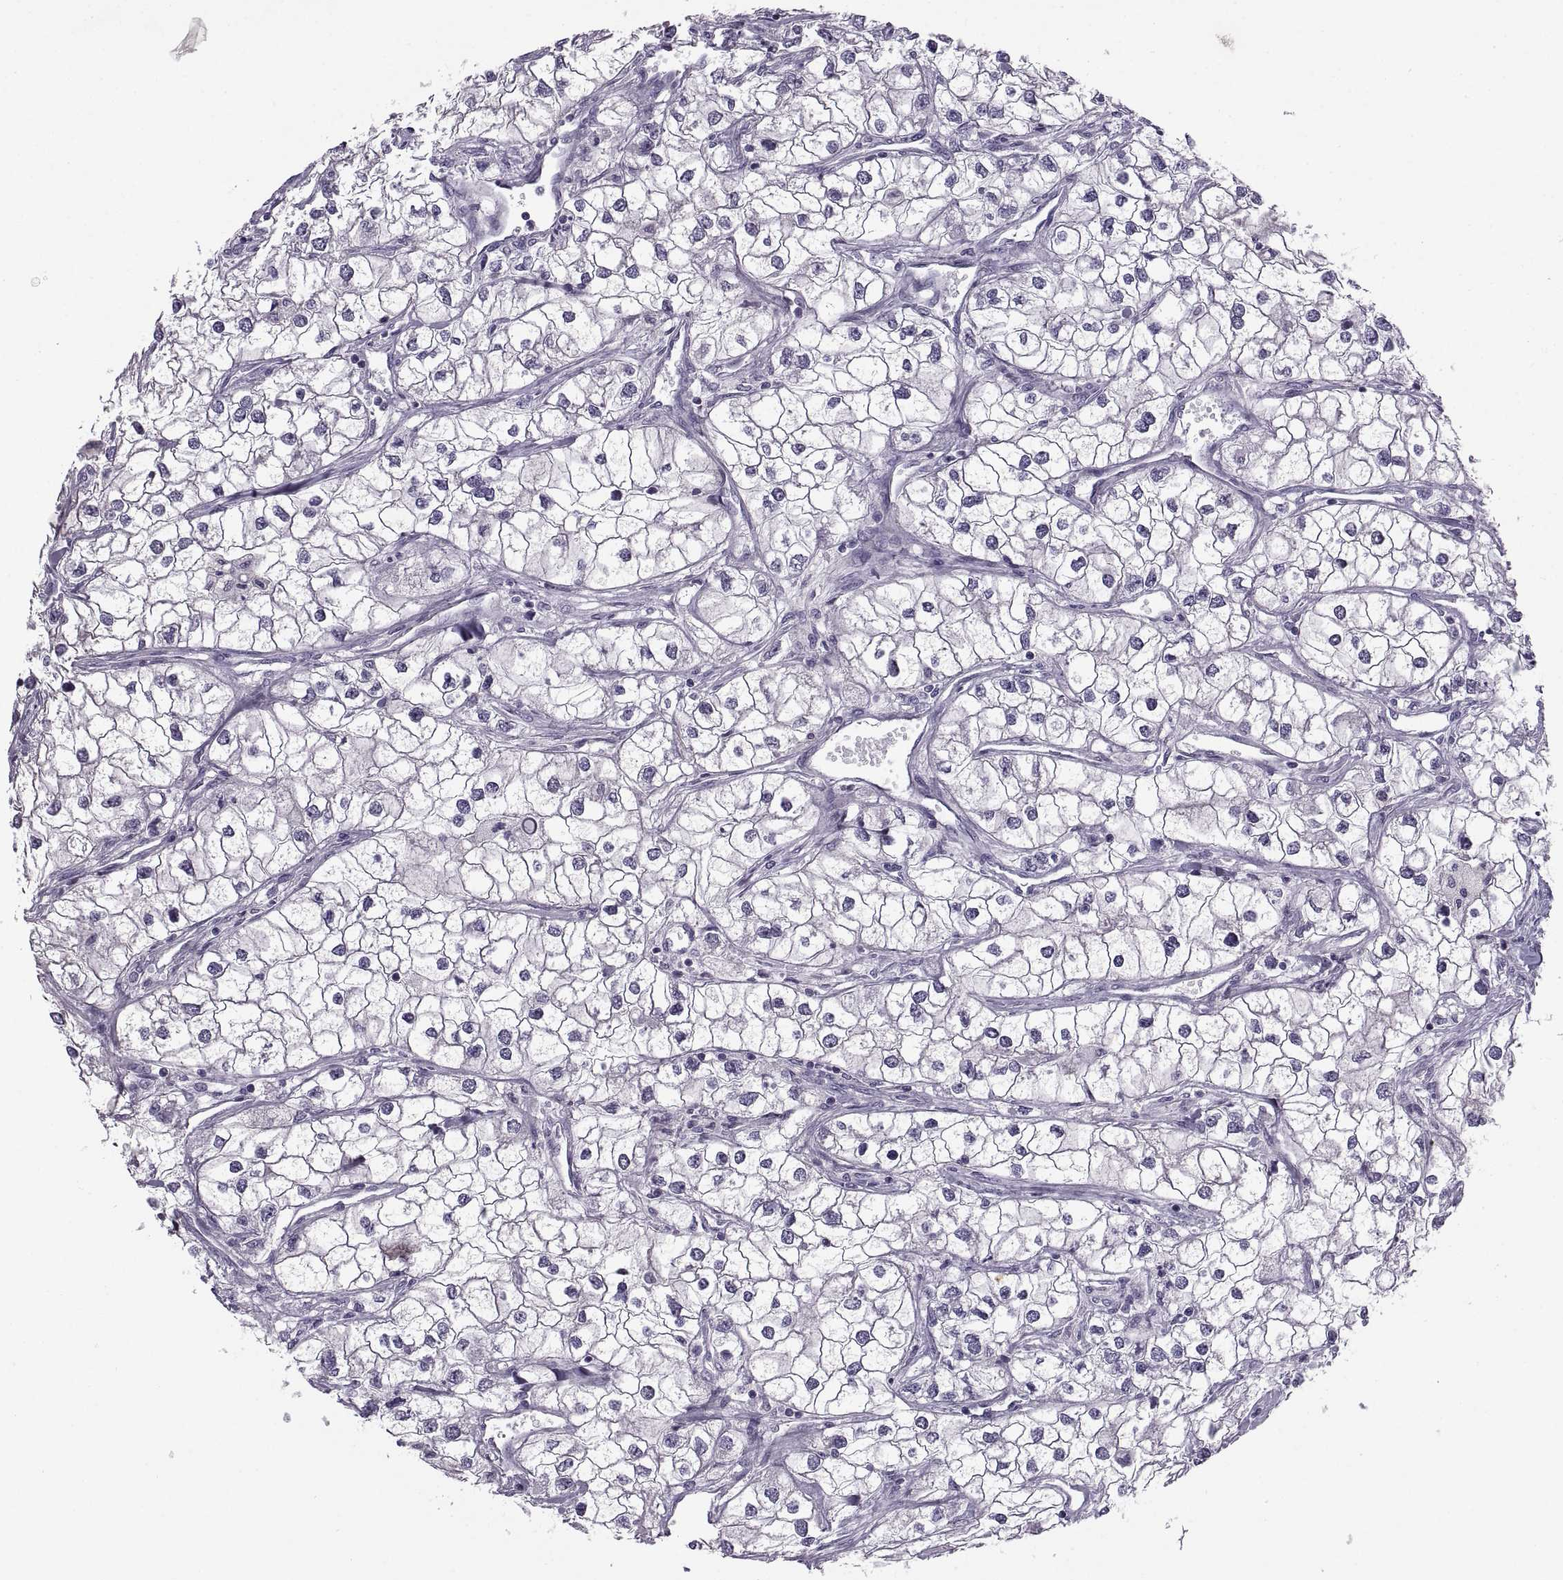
{"staining": {"intensity": "negative", "quantity": "none", "location": "none"}, "tissue": "renal cancer", "cell_type": "Tumor cells", "image_type": "cancer", "snomed": [{"axis": "morphology", "description": "Adenocarcinoma, NOS"}, {"axis": "topography", "description": "Kidney"}], "caption": "IHC image of renal cancer stained for a protein (brown), which exhibits no positivity in tumor cells.", "gene": "BSPH1", "patient": {"sex": "male", "age": 59}}